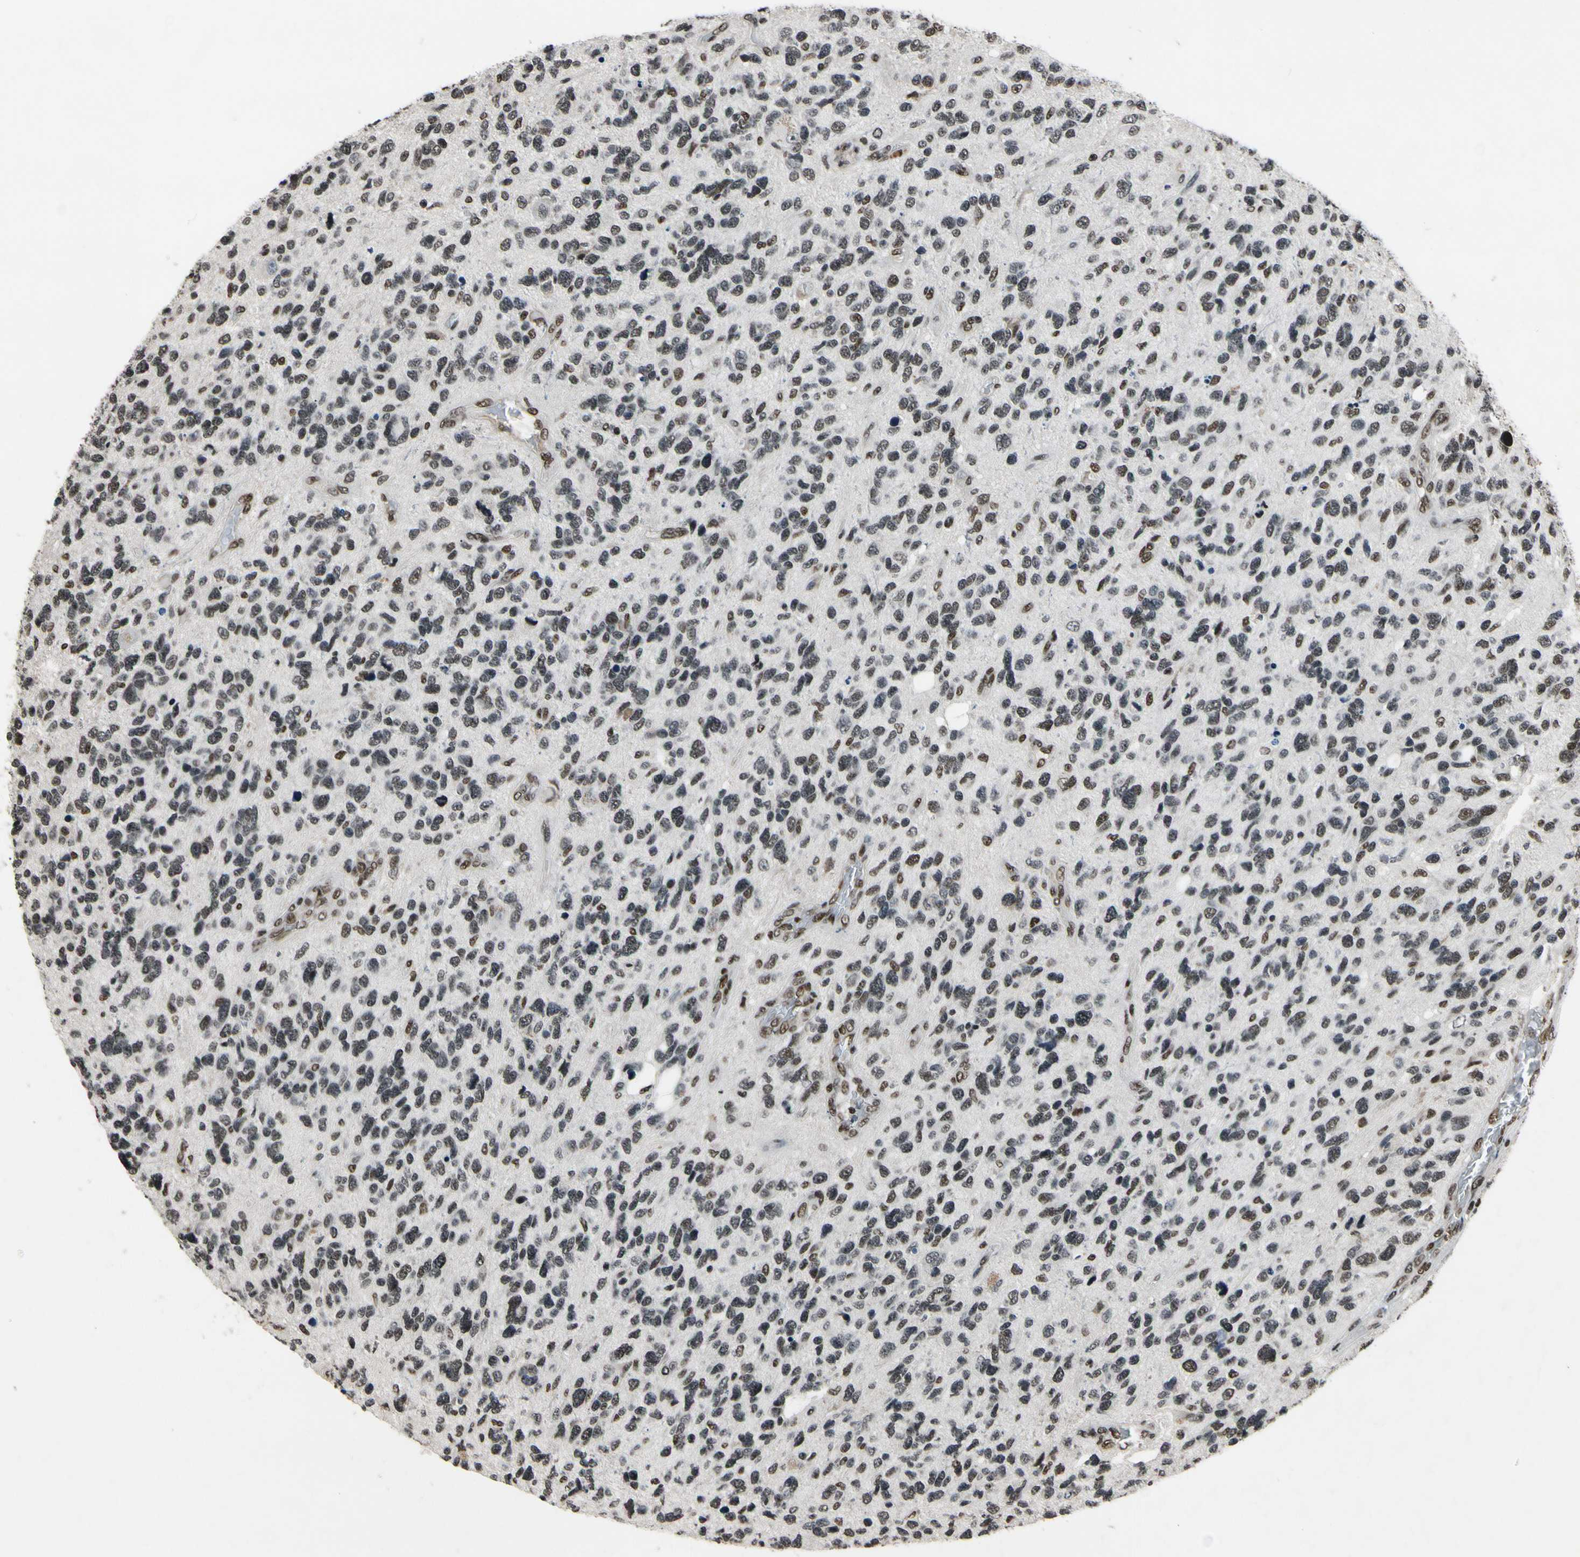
{"staining": {"intensity": "moderate", "quantity": "<25%", "location": "nuclear"}, "tissue": "glioma", "cell_type": "Tumor cells", "image_type": "cancer", "snomed": [{"axis": "morphology", "description": "Glioma, malignant, High grade"}, {"axis": "topography", "description": "Brain"}], "caption": "Brown immunohistochemical staining in human glioma reveals moderate nuclear staining in about <25% of tumor cells.", "gene": "RECQL", "patient": {"sex": "female", "age": 58}}